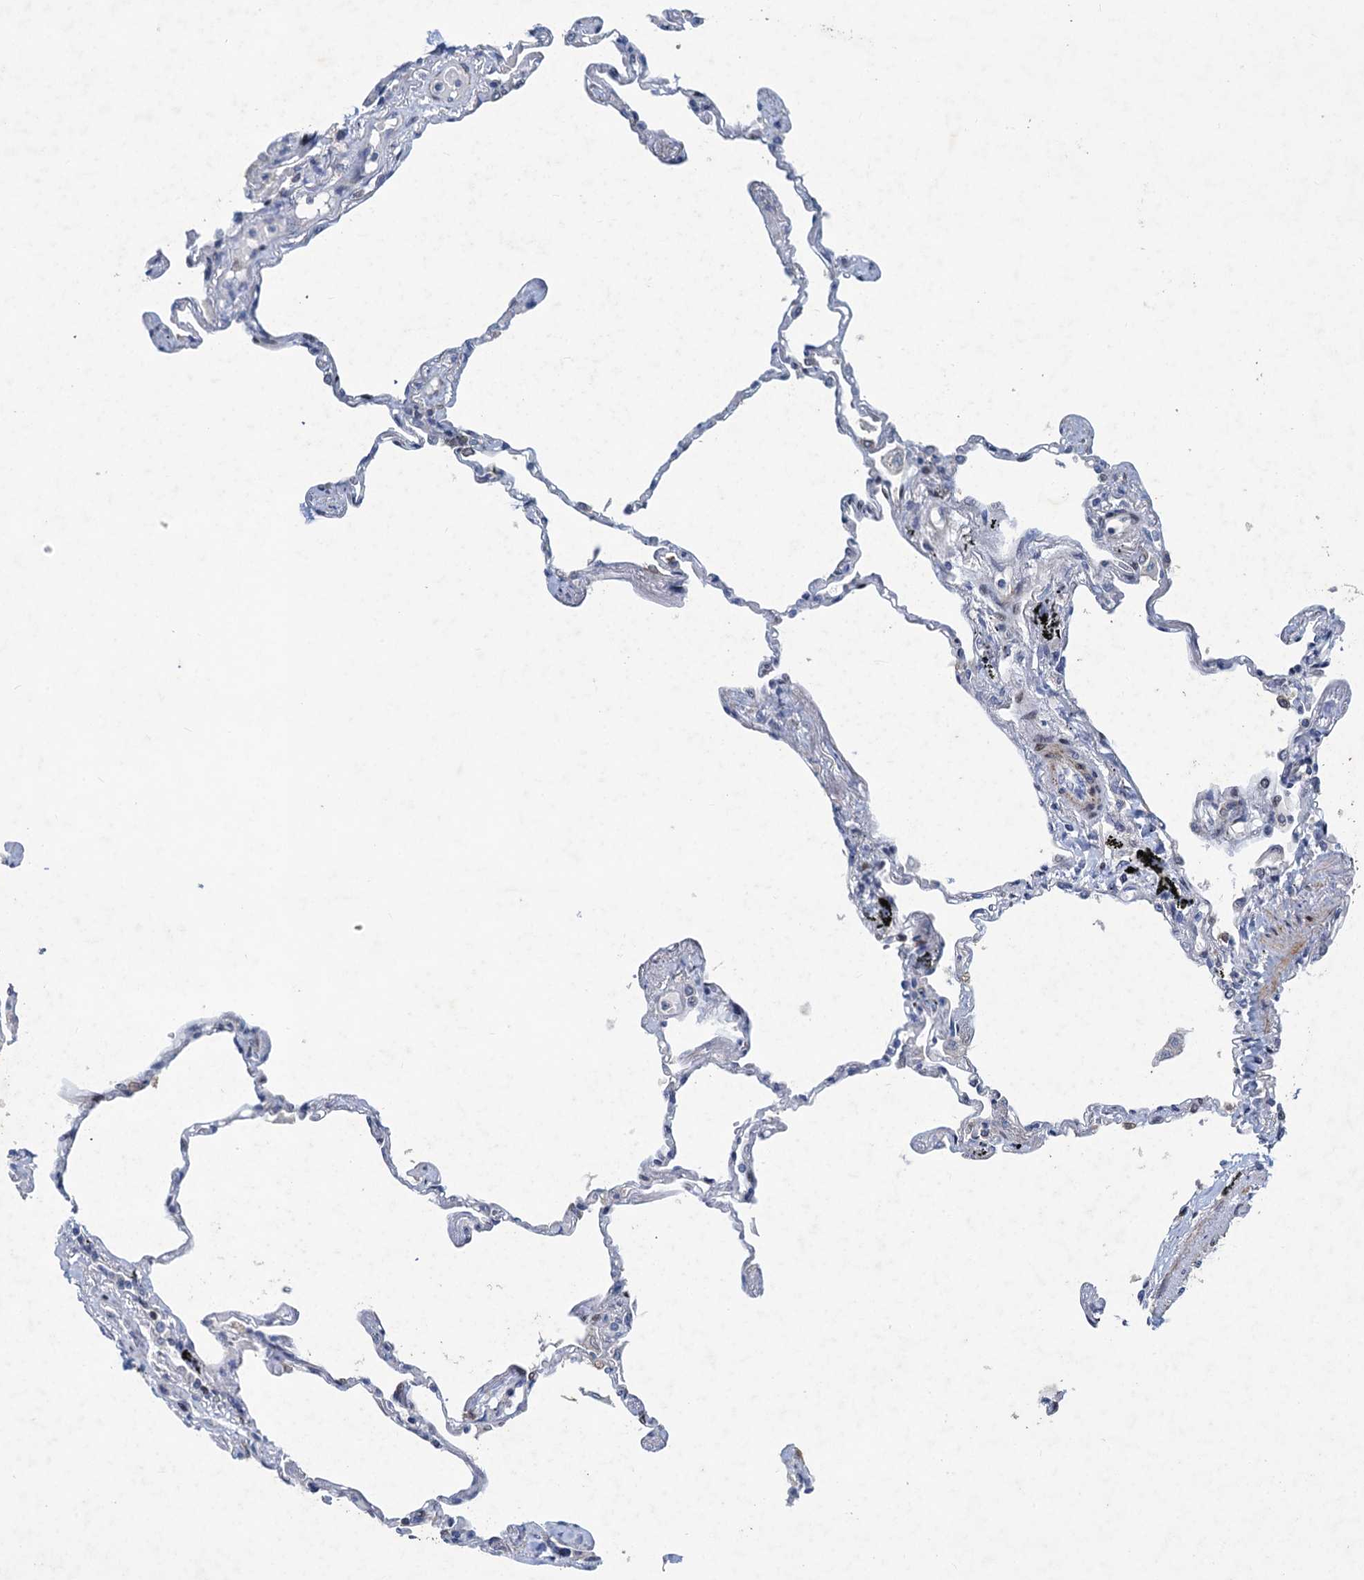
{"staining": {"intensity": "weak", "quantity": "<25%", "location": "nuclear"}, "tissue": "lung", "cell_type": "Alveolar cells", "image_type": "normal", "snomed": [{"axis": "morphology", "description": "Normal tissue, NOS"}, {"axis": "topography", "description": "Lung"}], "caption": "The photomicrograph shows no staining of alveolar cells in unremarkable lung.", "gene": "ESYT3", "patient": {"sex": "female", "age": 67}}